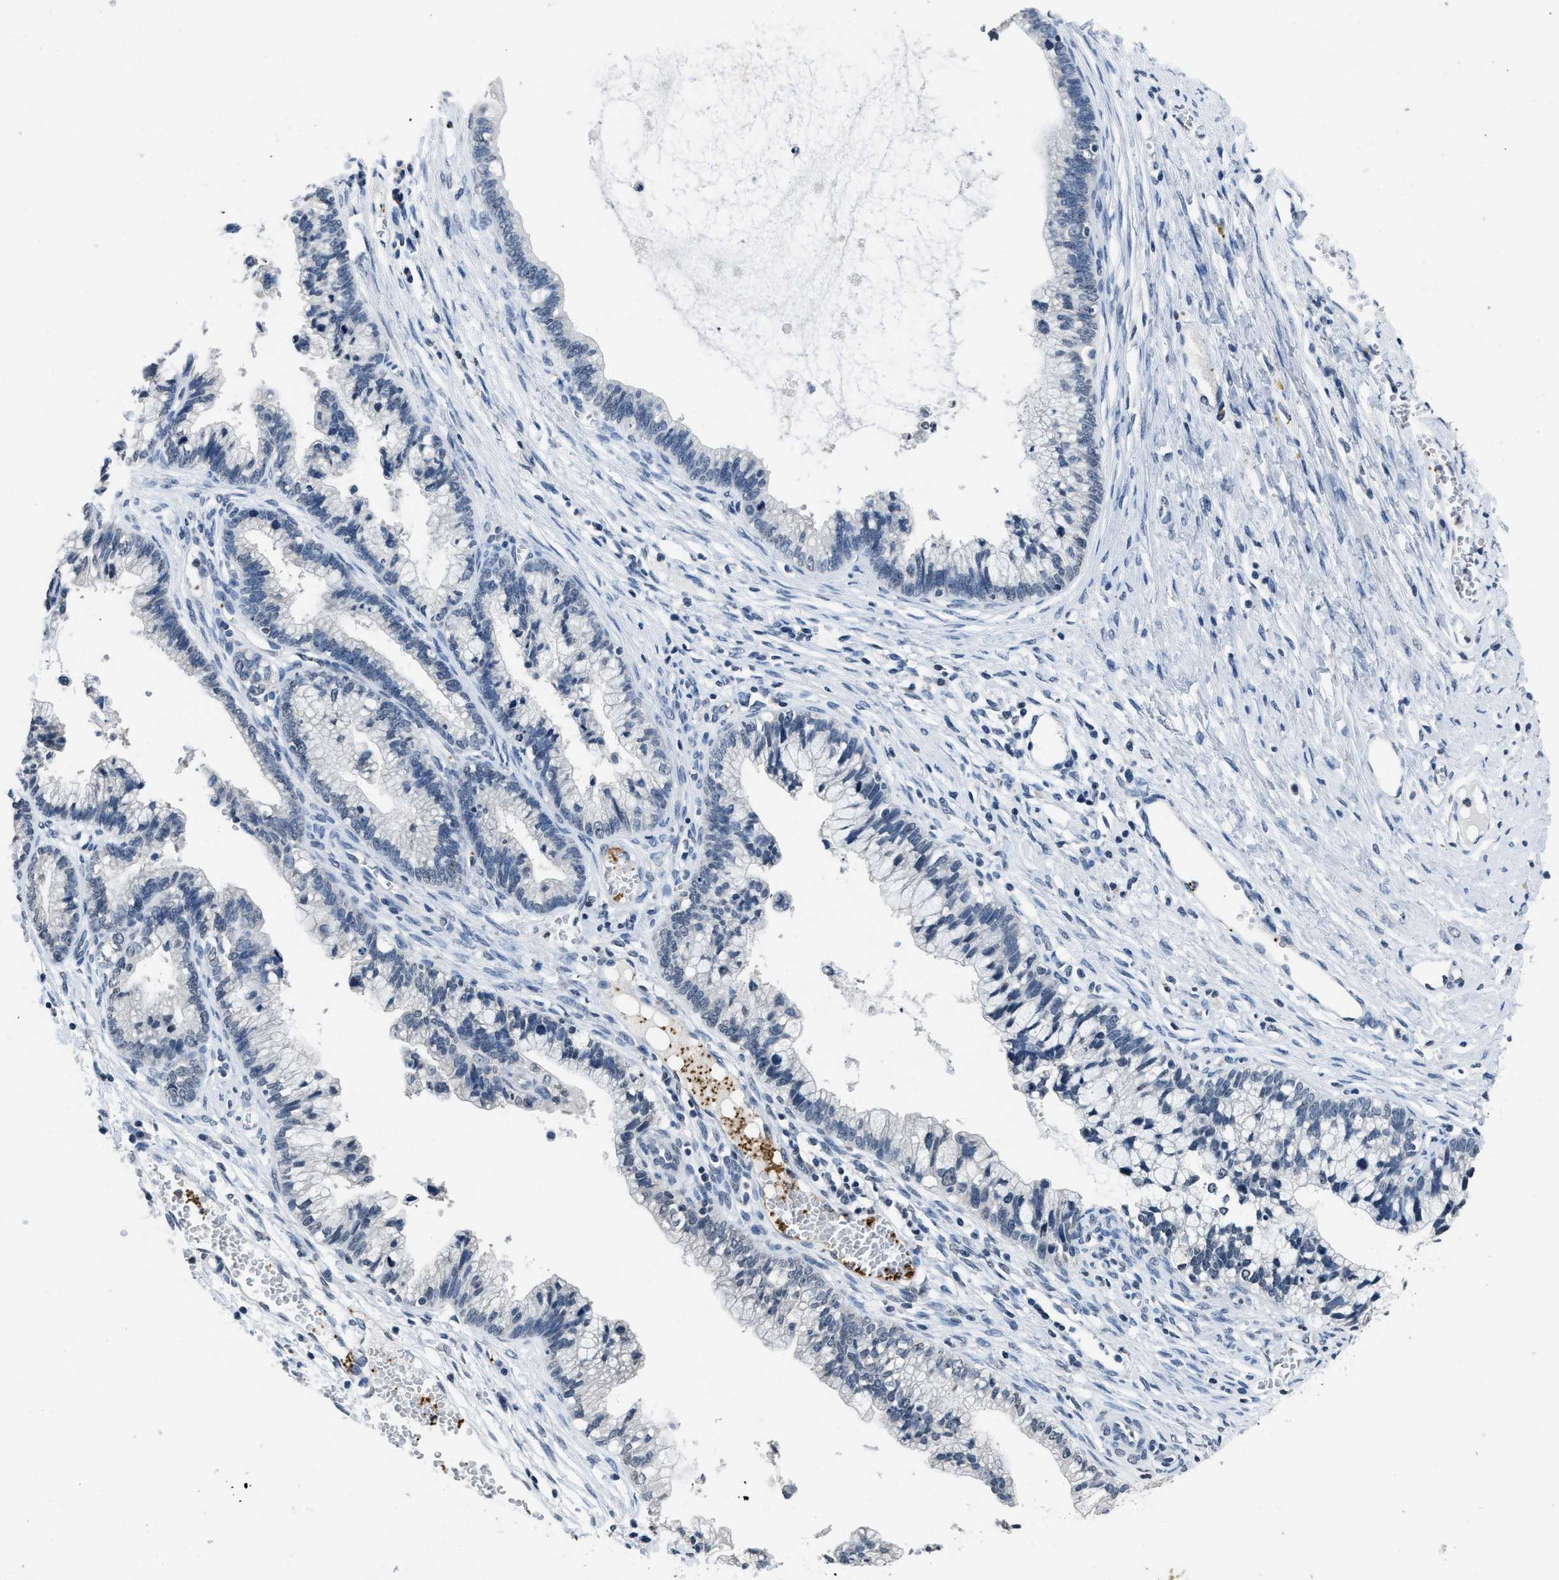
{"staining": {"intensity": "negative", "quantity": "none", "location": "none"}, "tissue": "cervical cancer", "cell_type": "Tumor cells", "image_type": "cancer", "snomed": [{"axis": "morphology", "description": "Adenocarcinoma, NOS"}, {"axis": "topography", "description": "Cervix"}], "caption": "A high-resolution image shows IHC staining of cervical cancer, which demonstrates no significant positivity in tumor cells.", "gene": "ITGA2B", "patient": {"sex": "female", "age": 44}}